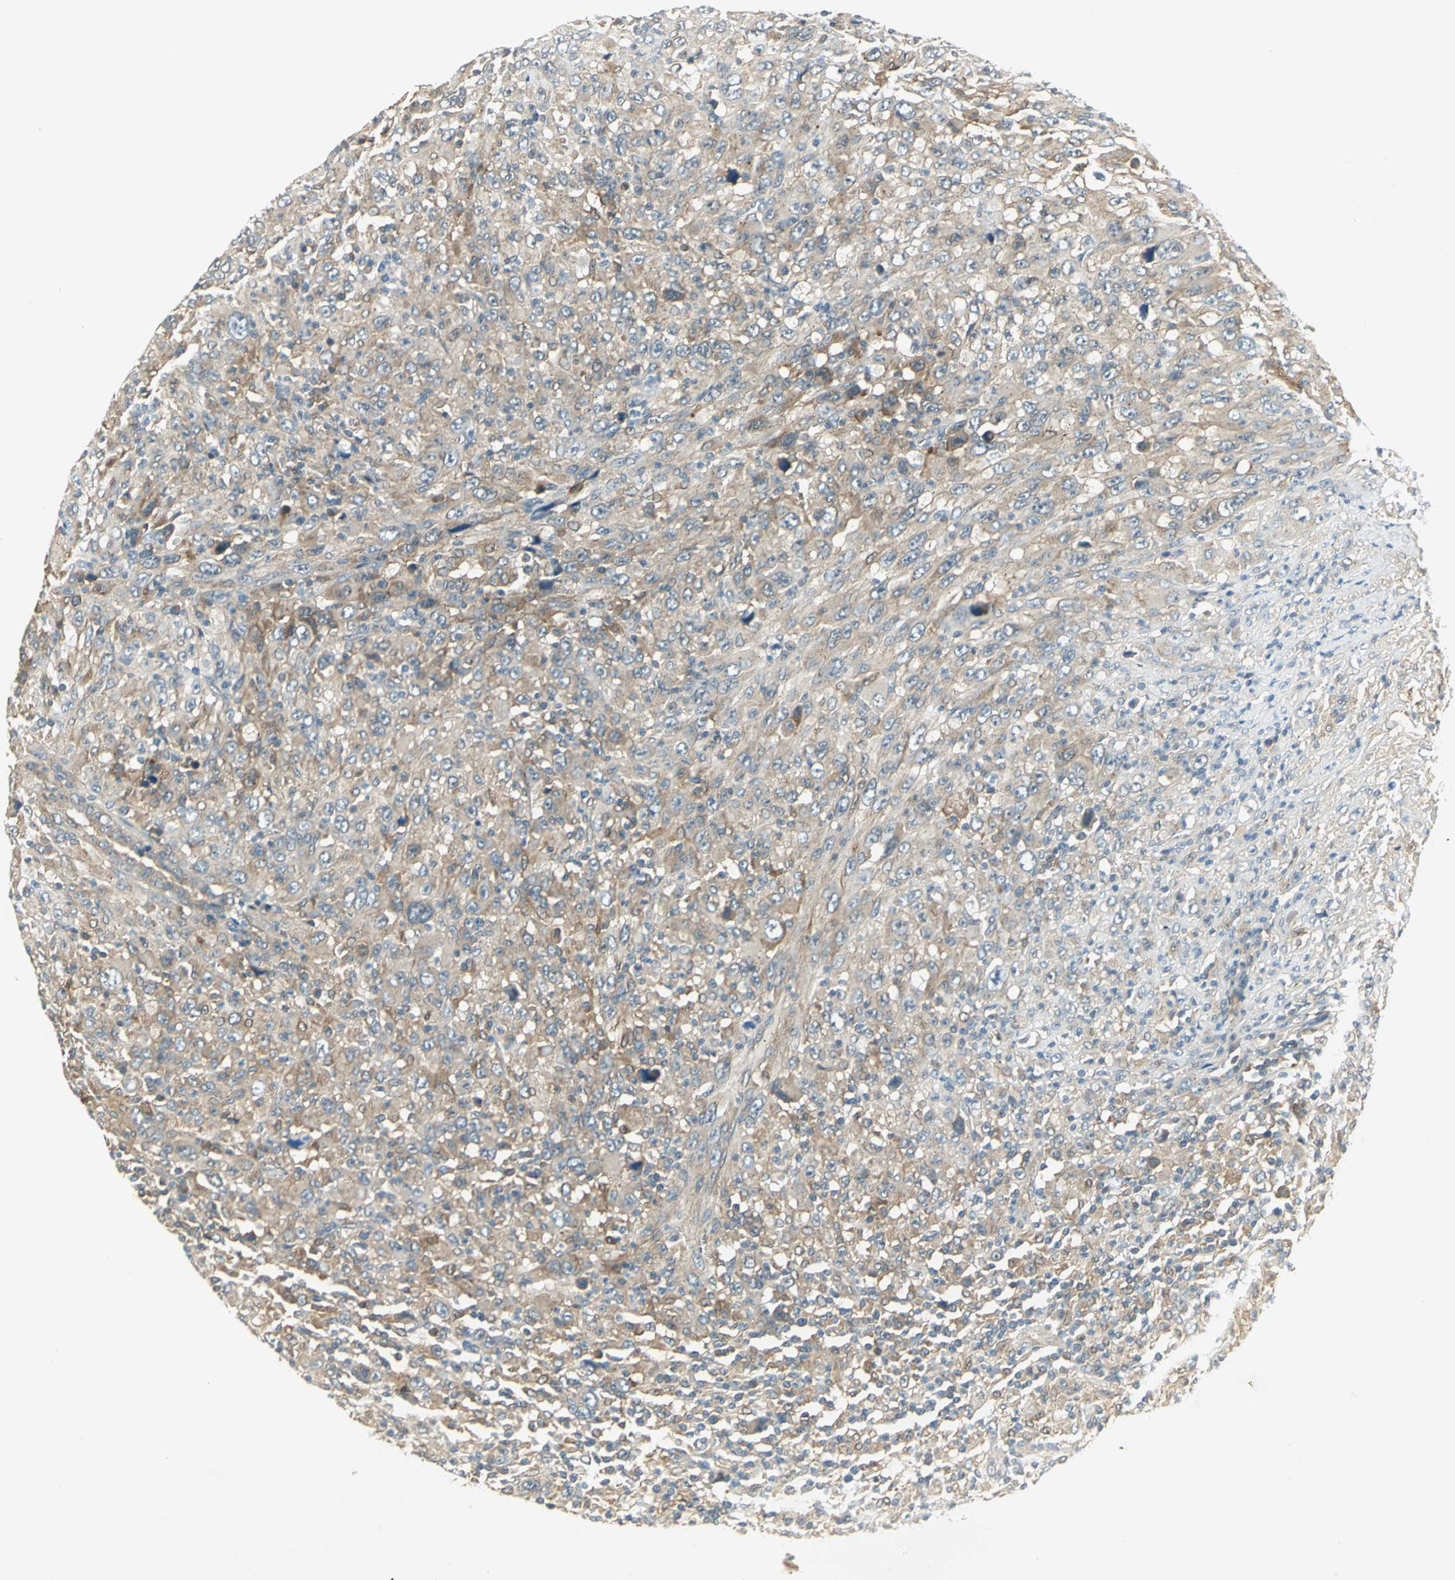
{"staining": {"intensity": "weak", "quantity": ">75%", "location": "cytoplasmic/membranous"}, "tissue": "melanoma", "cell_type": "Tumor cells", "image_type": "cancer", "snomed": [{"axis": "morphology", "description": "Malignant melanoma, Metastatic site"}, {"axis": "topography", "description": "Skin"}], "caption": "Protein analysis of melanoma tissue reveals weak cytoplasmic/membranous staining in about >75% of tumor cells.", "gene": "FYN", "patient": {"sex": "female", "age": 56}}